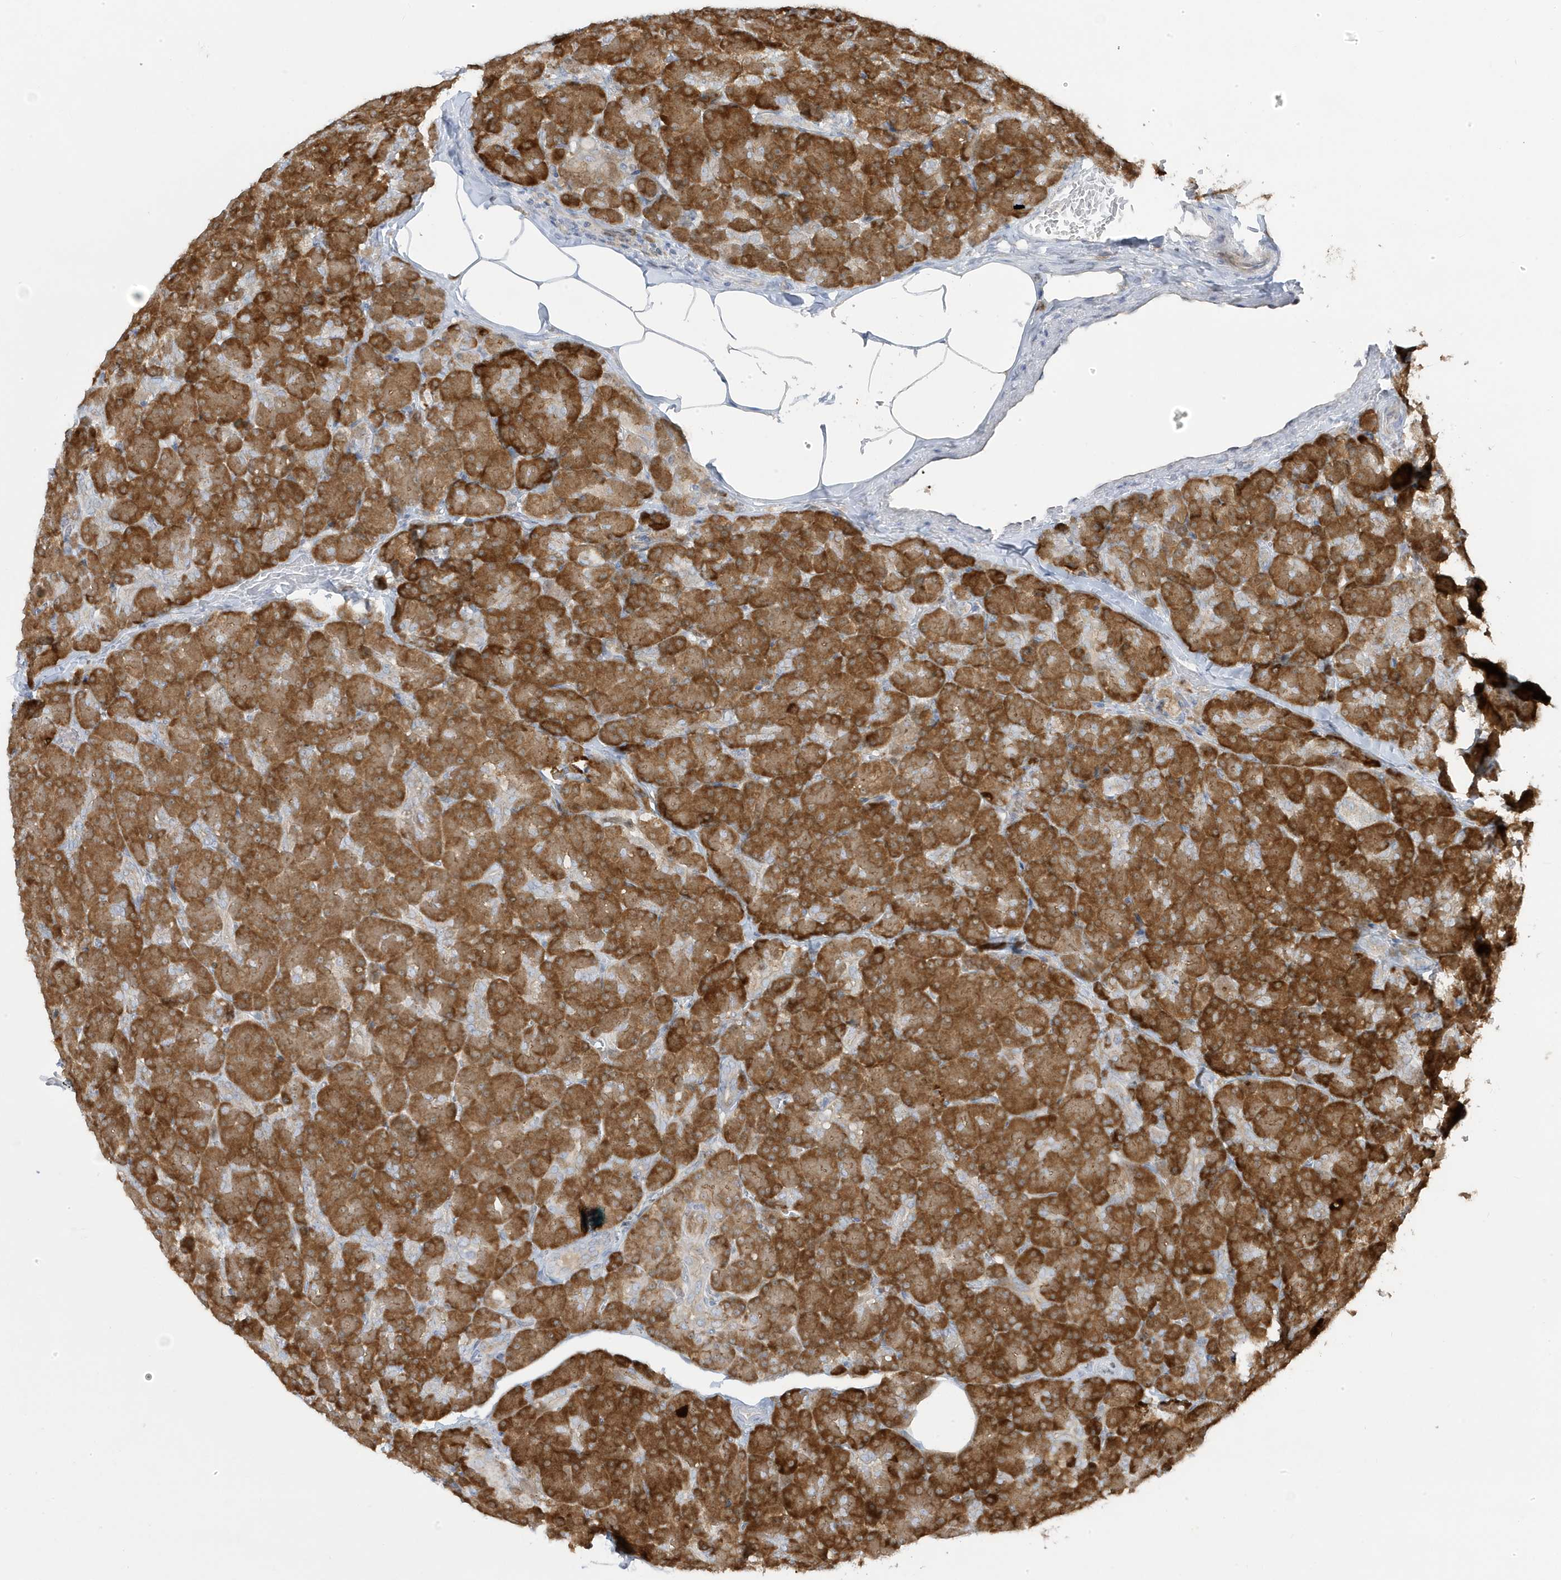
{"staining": {"intensity": "strong", "quantity": "25%-75%", "location": "cytoplasmic/membranous"}, "tissue": "pancreas", "cell_type": "Exocrine glandular cells", "image_type": "normal", "snomed": [{"axis": "morphology", "description": "Normal tissue, NOS"}, {"axis": "topography", "description": "Pancreas"}], "caption": "About 25%-75% of exocrine glandular cells in benign pancreas show strong cytoplasmic/membranous protein expression as visualized by brown immunohistochemical staining.", "gene": "ZNF654", "patient": {"sex": "female", "age": 43}}